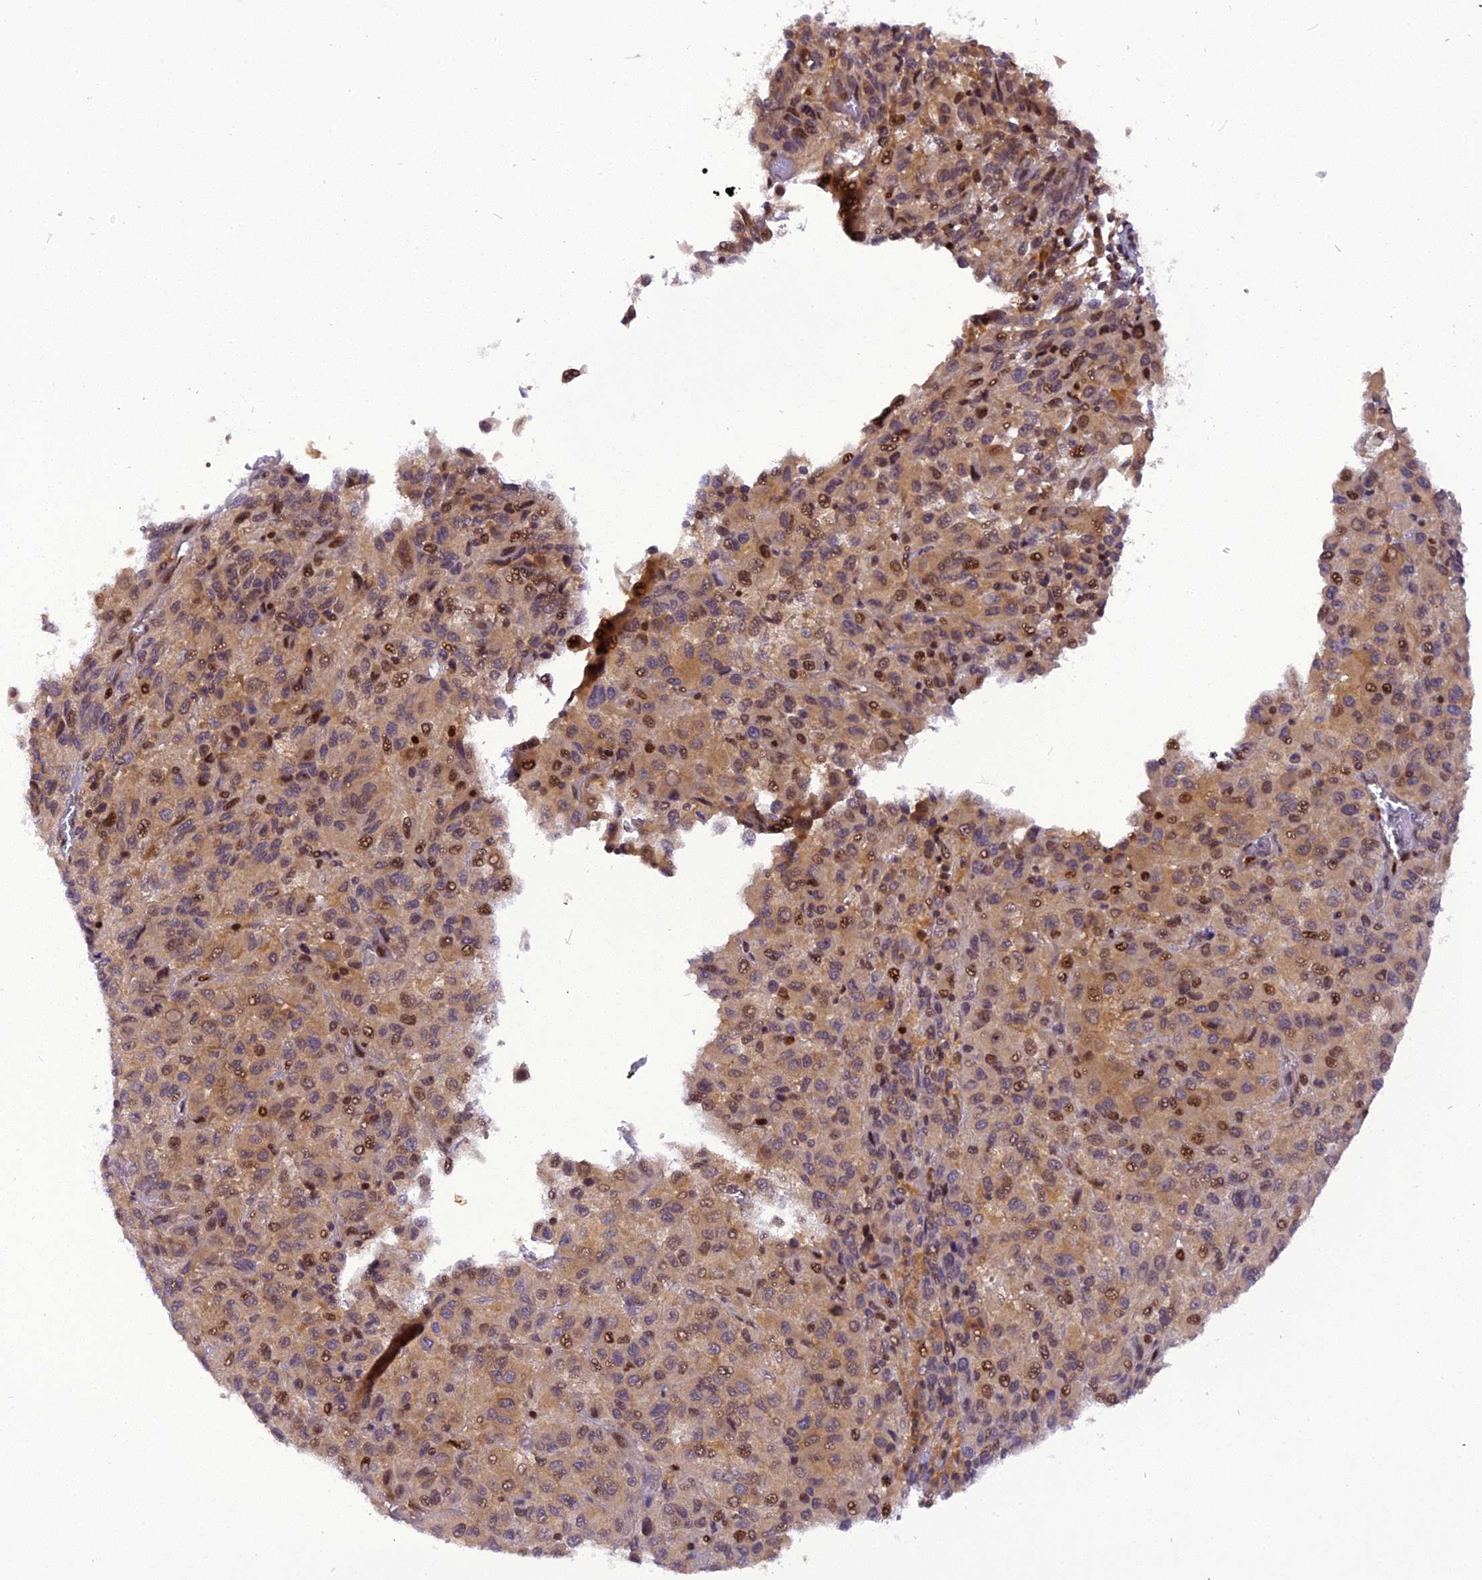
{"staining": {"intensity": "moderate", "quantity": "25%-75%", "location": "cytoplasmic/membranous,nuclear"}, "tissue": "melanoma", "cell_type": "Tumor cells", "image_type": "cancer", "snomed": [{"axis": "morphology", "description": "Malignant melanoma, Metastatic site"}, {"axis": "topography", "description": "Lung"}], "caption": "About 25%-75% of tumor cells in human melanoma reveal moderate cytoplasmic/membranous and nuclear protein expression as visualized by brown immunohistochemical staining.", "gene": "RABGGTA", "patient": {"sex": "male", "age": 64}}